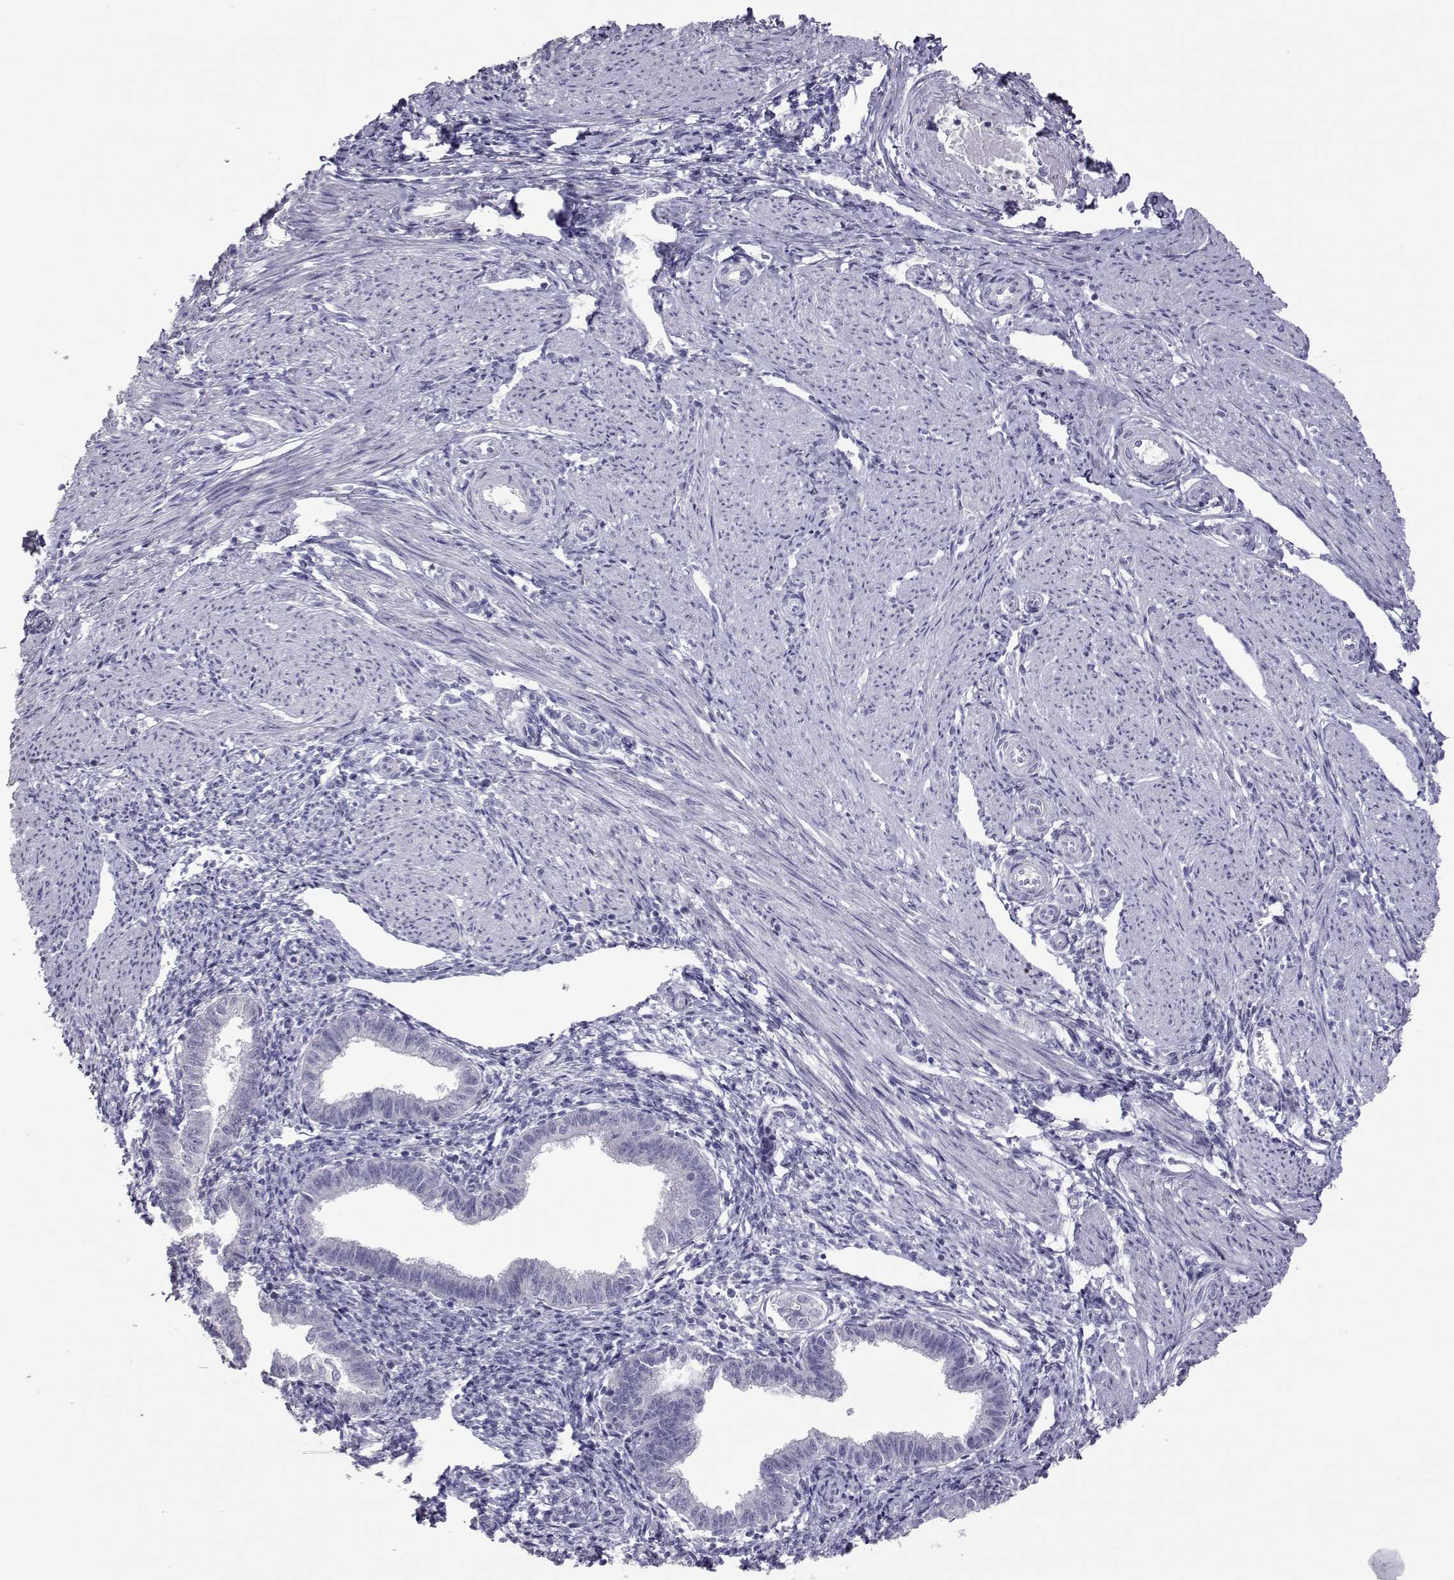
{"staining": {"intensity": "negative", "quantity": "none", "location": "none"}, "tissue": "endometrium", "cell_type": "Cells in endometrial stroma", "image_type": "normal", "snomed": [{"axis": "morphology", "description": "Normal tissue, NOS"}, {"axis": "topography", "description": "Endometrium"}], "caption": "The IHC micrograph has no significant staining in cells in endometrial stroma of endometrium.", "gene": "PMCH", "patient": {"sex": "female", "age": 37}}